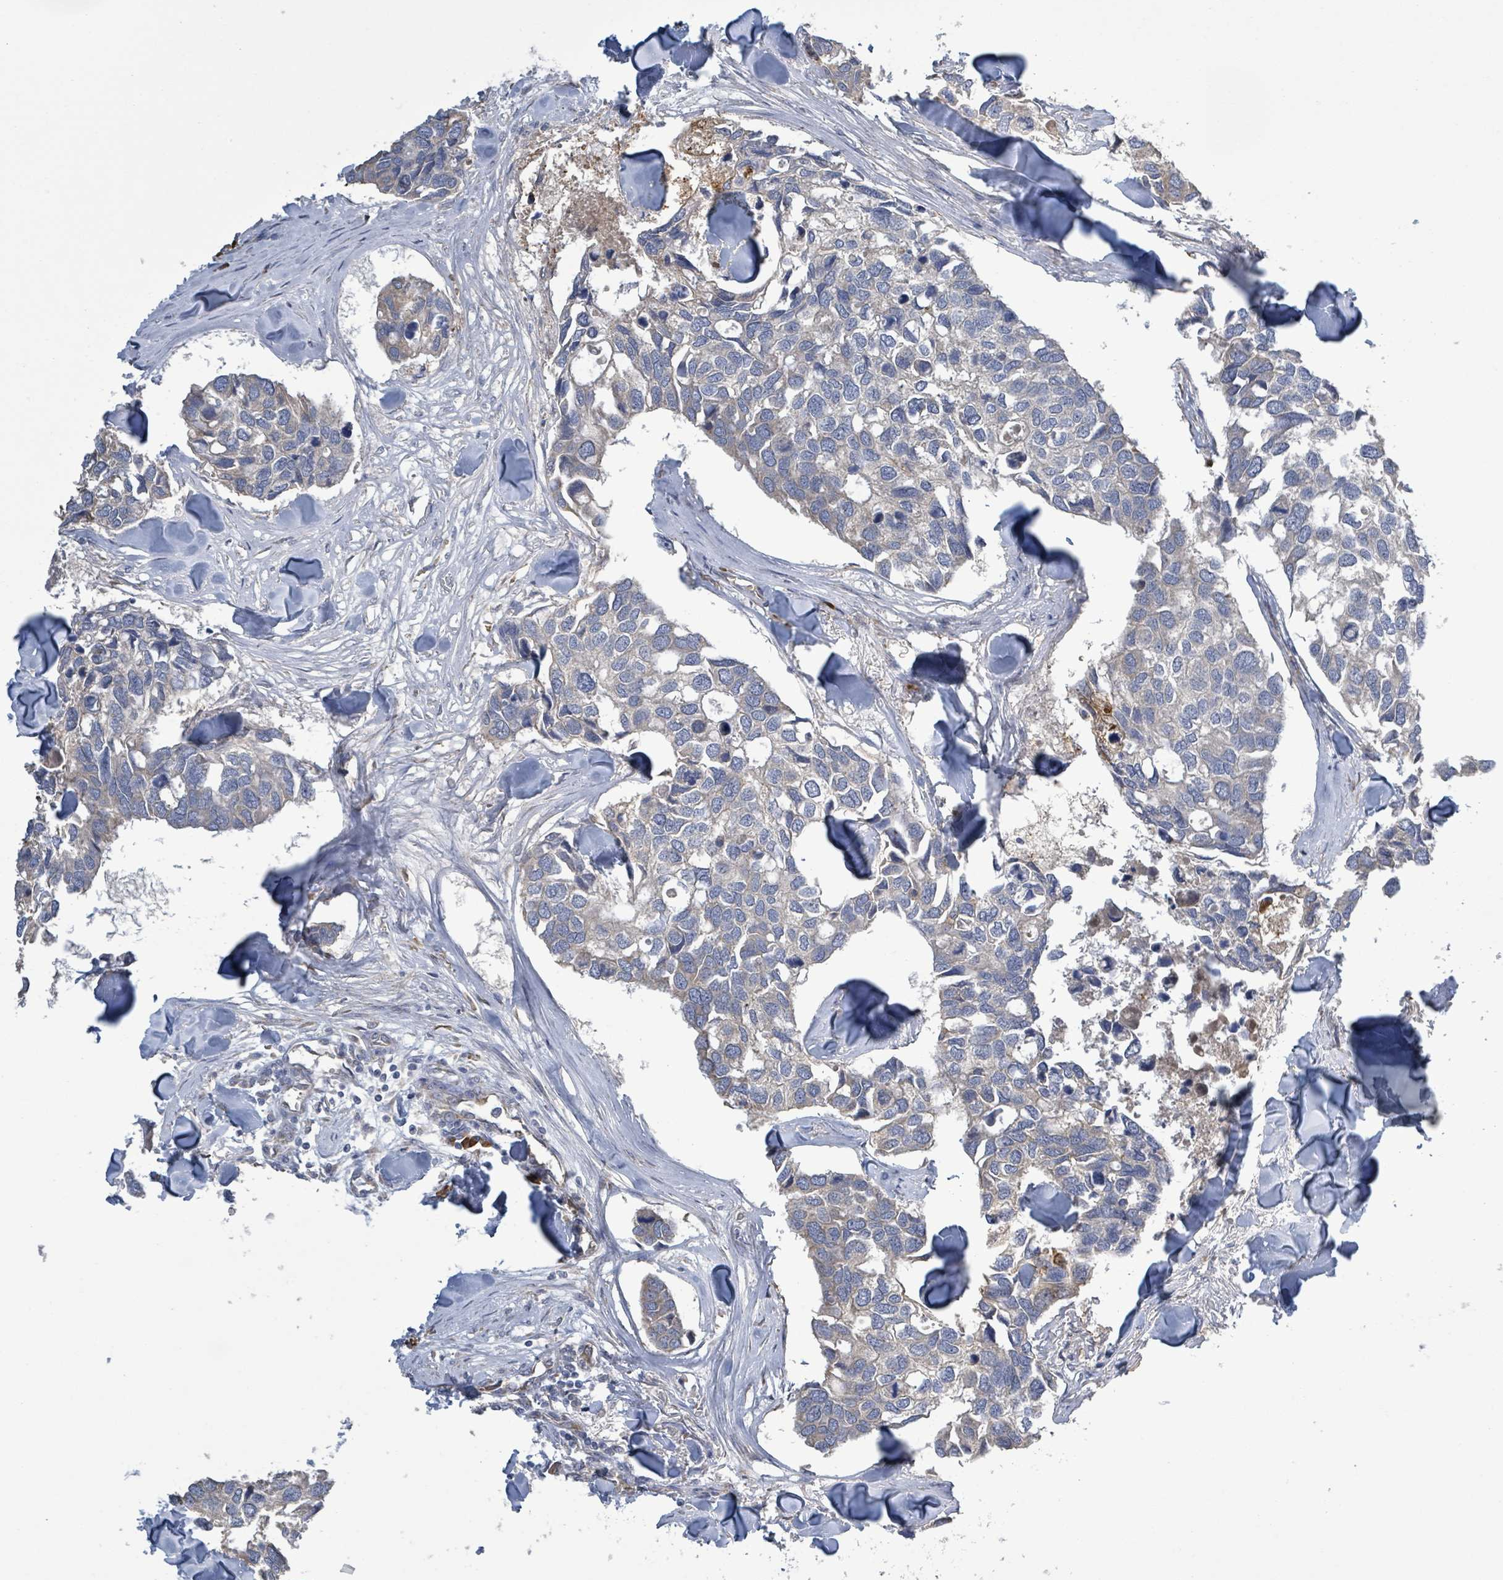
{"staining": {"intensity": "negative", "quantity": "none", "location": "none"}, "tissue": "breast cancer", "cell_type": "Tumor cells", "image_type": "cancer", "snomed": [{"axis": "morphology", "description": "Duct carcinoma"}, {"axis": "topography", "description": "Breast"}], "caption": "Tumor cells show no significant protein expression in breast invasive ductal carcinoma. The staining was performed using DAB to visualize the protein expression in brown, while the nuclei were stained in blue with hematoxylin (Magnification: 20x).", "gene": "ATP13A1", "patient": {"sex": "female", "age": 83}}